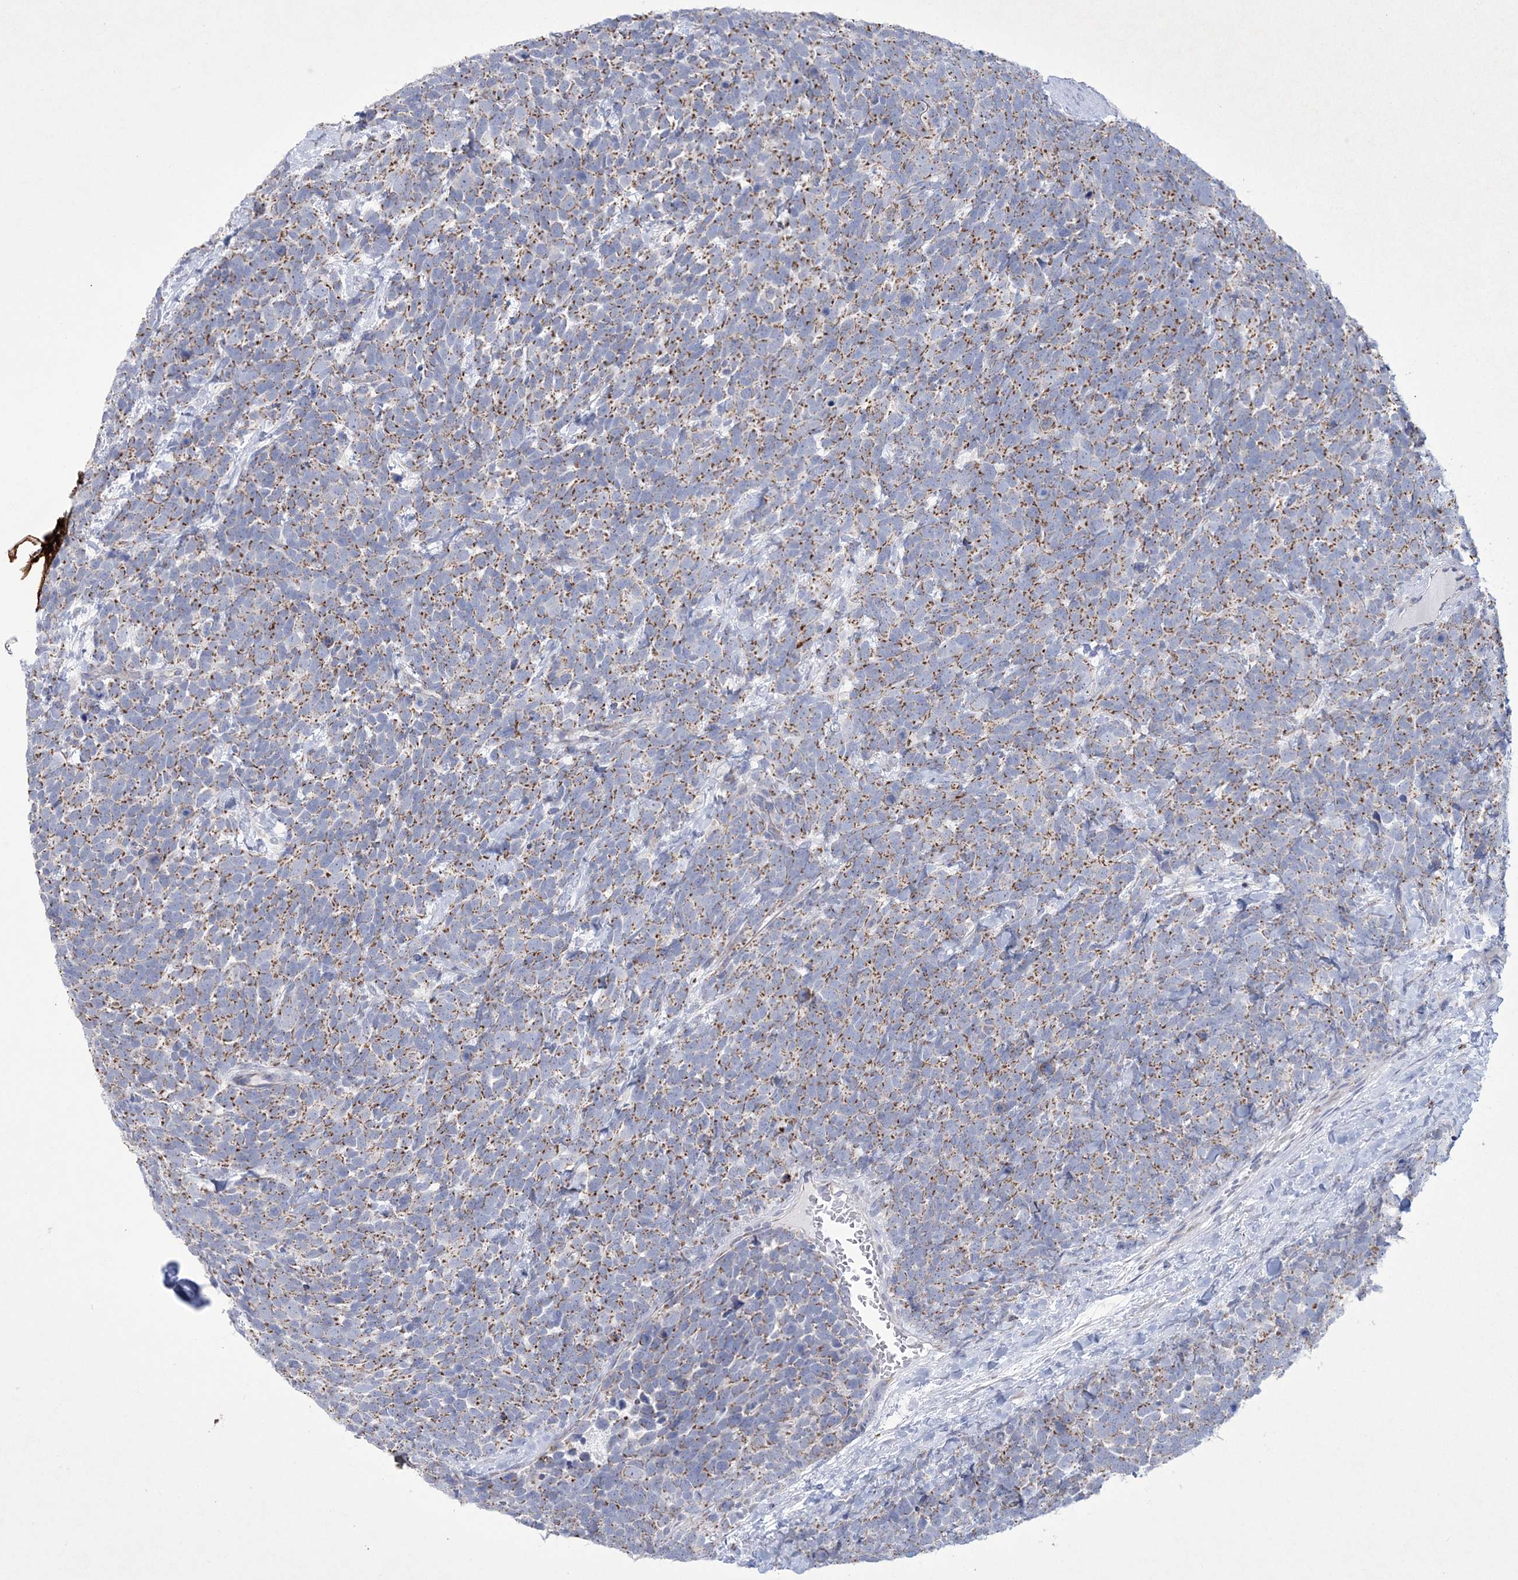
{"staining": {"intensity": "moderate", "quantity": ">75%", "location": "cytoplasmic/membranous"}, "tissue": "urothelial cancer", "cell_type": "Tumor cells", "image_type": "cancer", "snomed": [{"axis": "morphology", "description": "Urothelial carcinoma, High grade"}, {"axis": "topography", "description": "Urinary bladder"}], "caption": "A micrograph of human urothelial cancer stained for a protein shows moderate cytoplasmic/membranous brown staining in tumor cells.", "gene": "CES4A", "patient": {"sex": "female", "age": 82}}